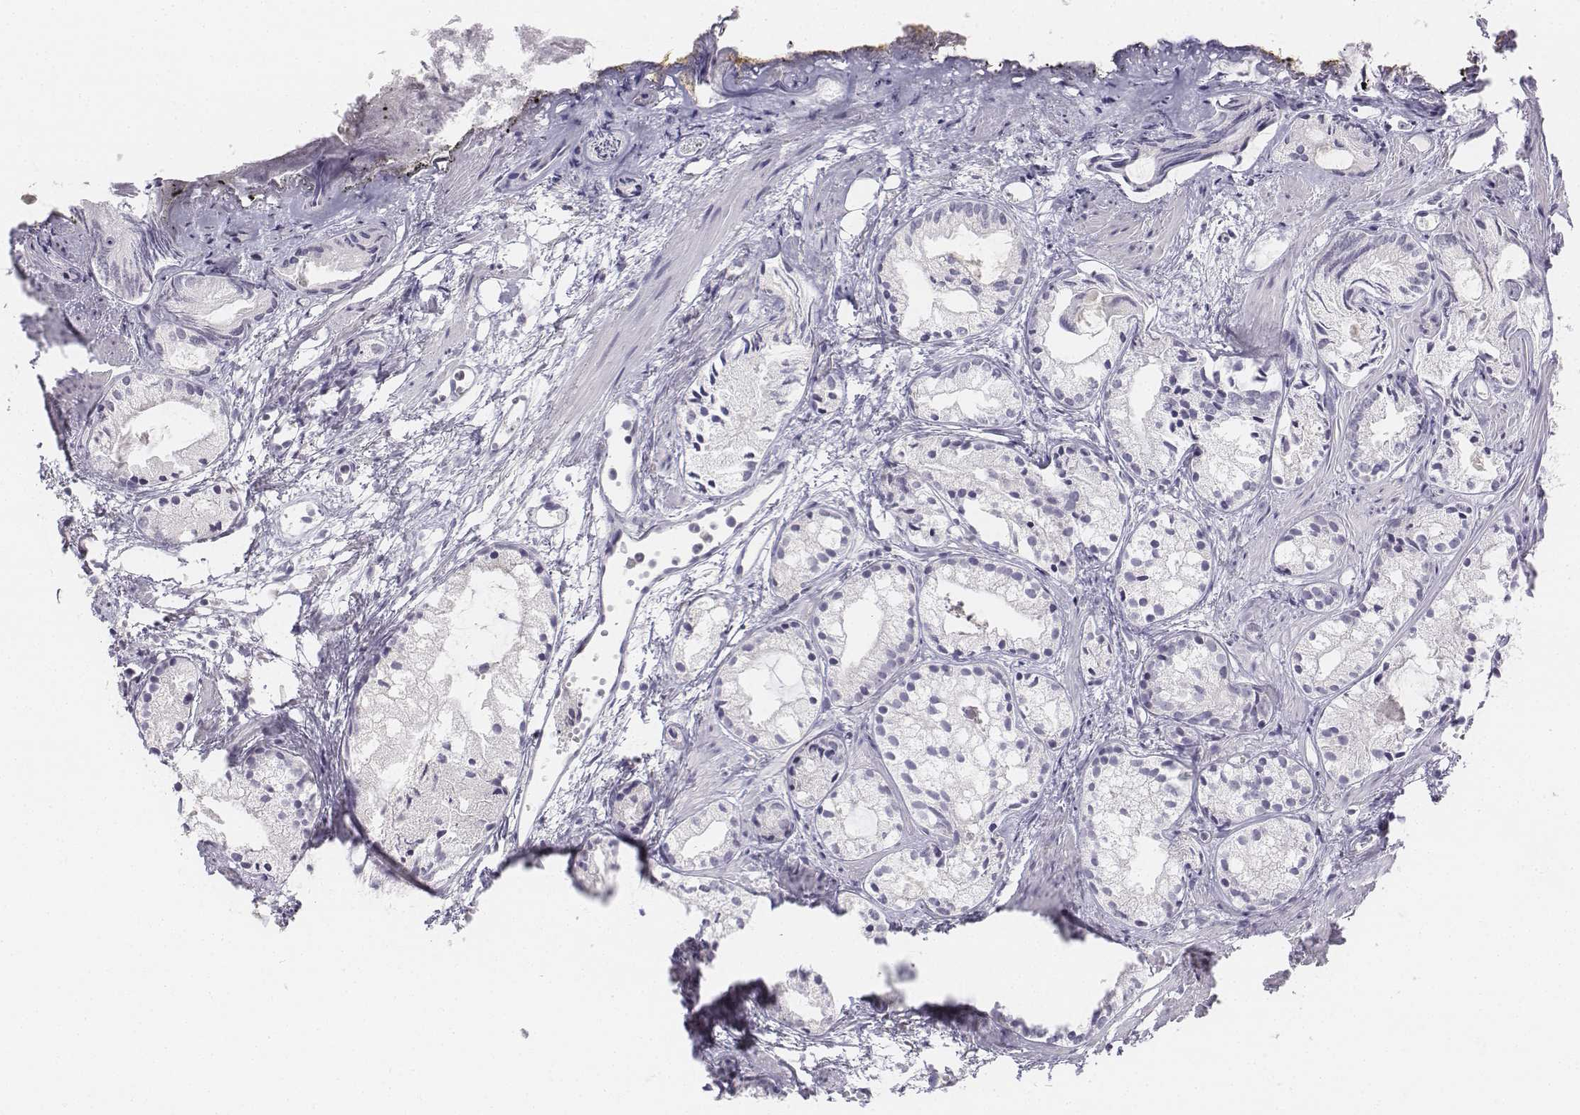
{"staining": {"intensity": "negative", "quantity": "none", "location": "none"}, "tissue": "prostate cancer", "cell_type": "Tumor cells", "image_type": "cancer", "snomed": [{"axis": "morphology", "description": "Adenocarcinoma, High grade"}, {"axis": "topography", "description": "Prostate"}], "caption": "Tumor cells show no significant staining in prostate cancer.", "gene": "UCN2", "patient": {"sex": "male", "age": 85}}